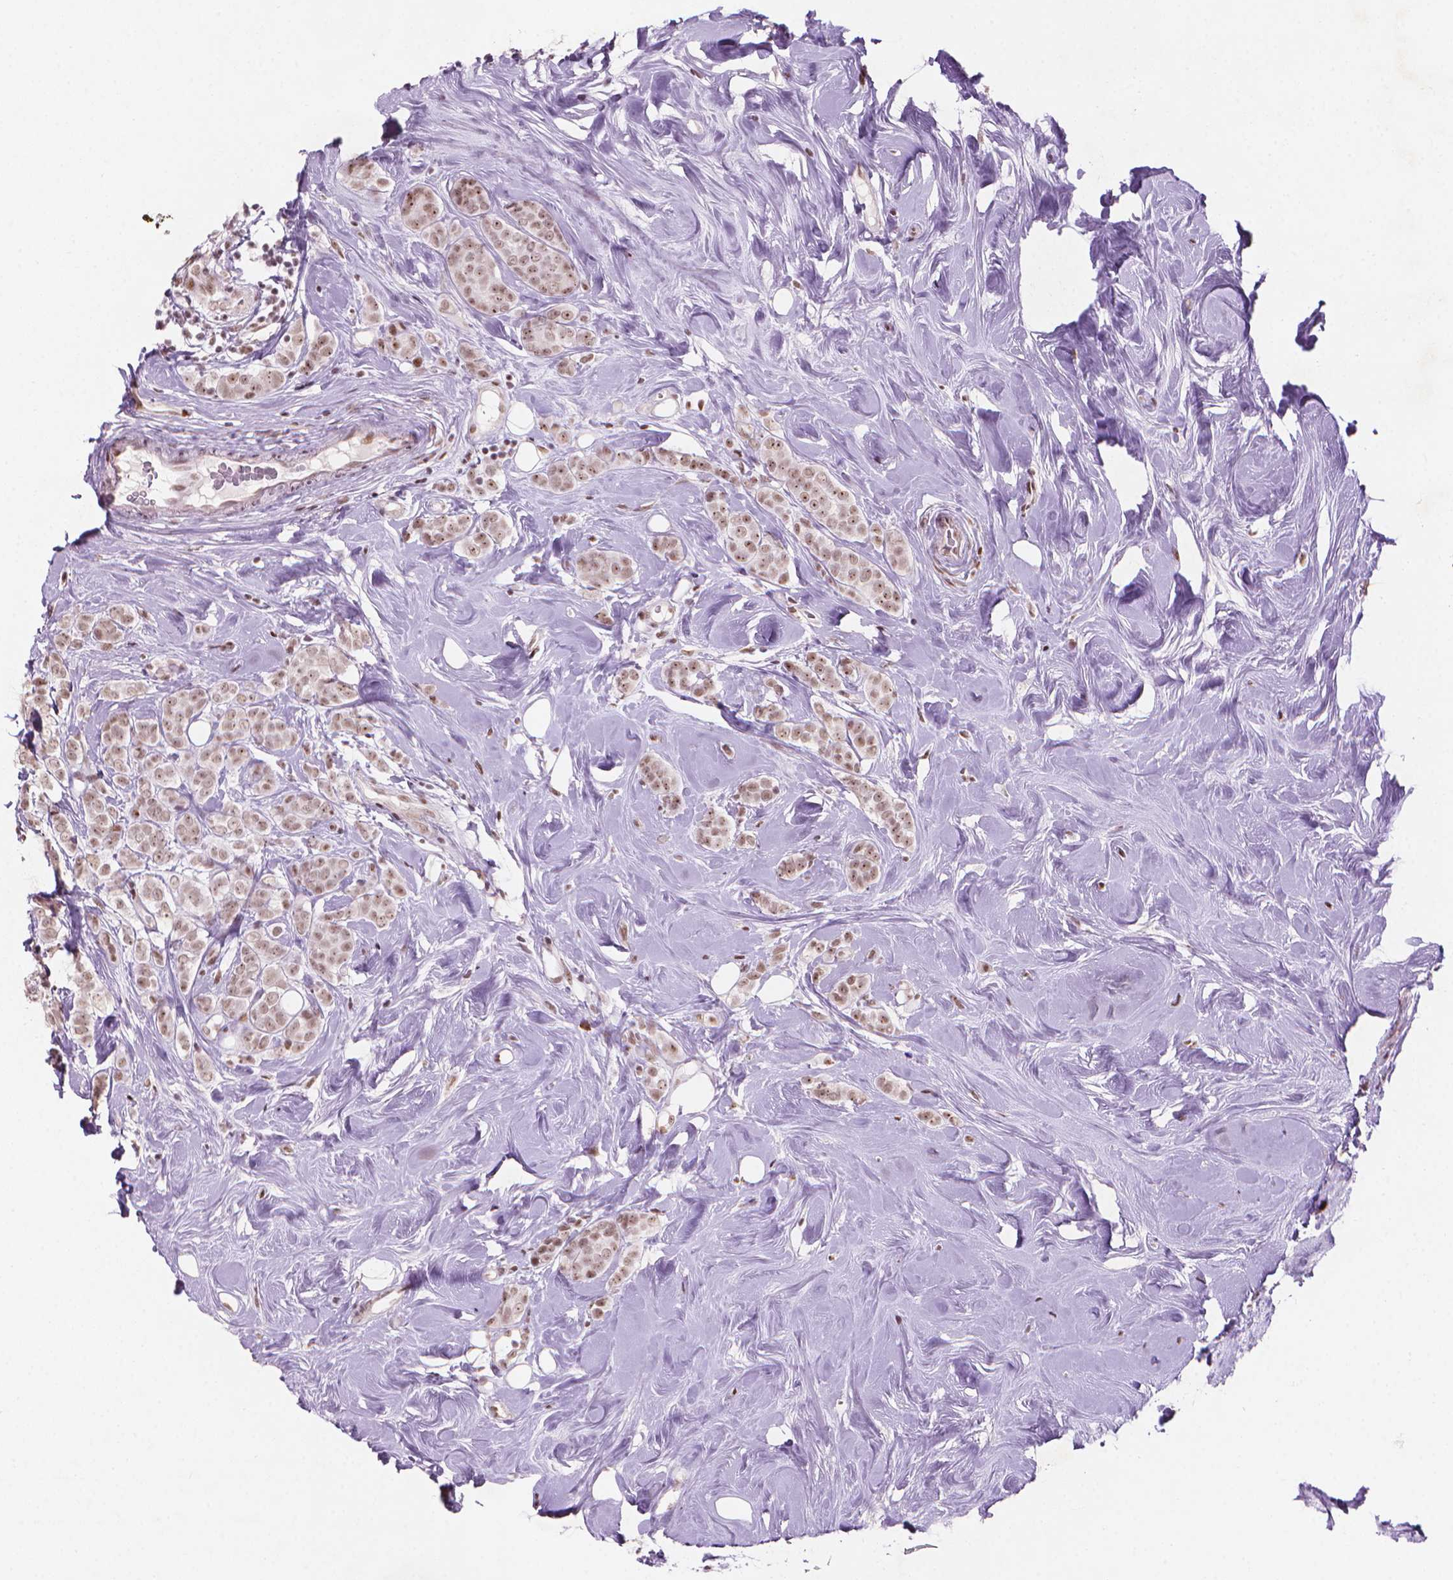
{"staining": {"intensity": "weak", "quantity": ">75%", "location": "nuclear"}, "tissue": "breast cancer", "cell_type": "Tumor cells", "image_type": "cancer", "snomed": [{"axis": "morphology", "description": "Lobular carcinoma"}, {"axis": "topography", "description": "Breast"}], "caption": "Weak nuclear protein positivity is seen in about >75% of tumor cells in lobular carcinoma (breast).", "gene": "HES7", "patient": {"sex": "female", "age": 49}}